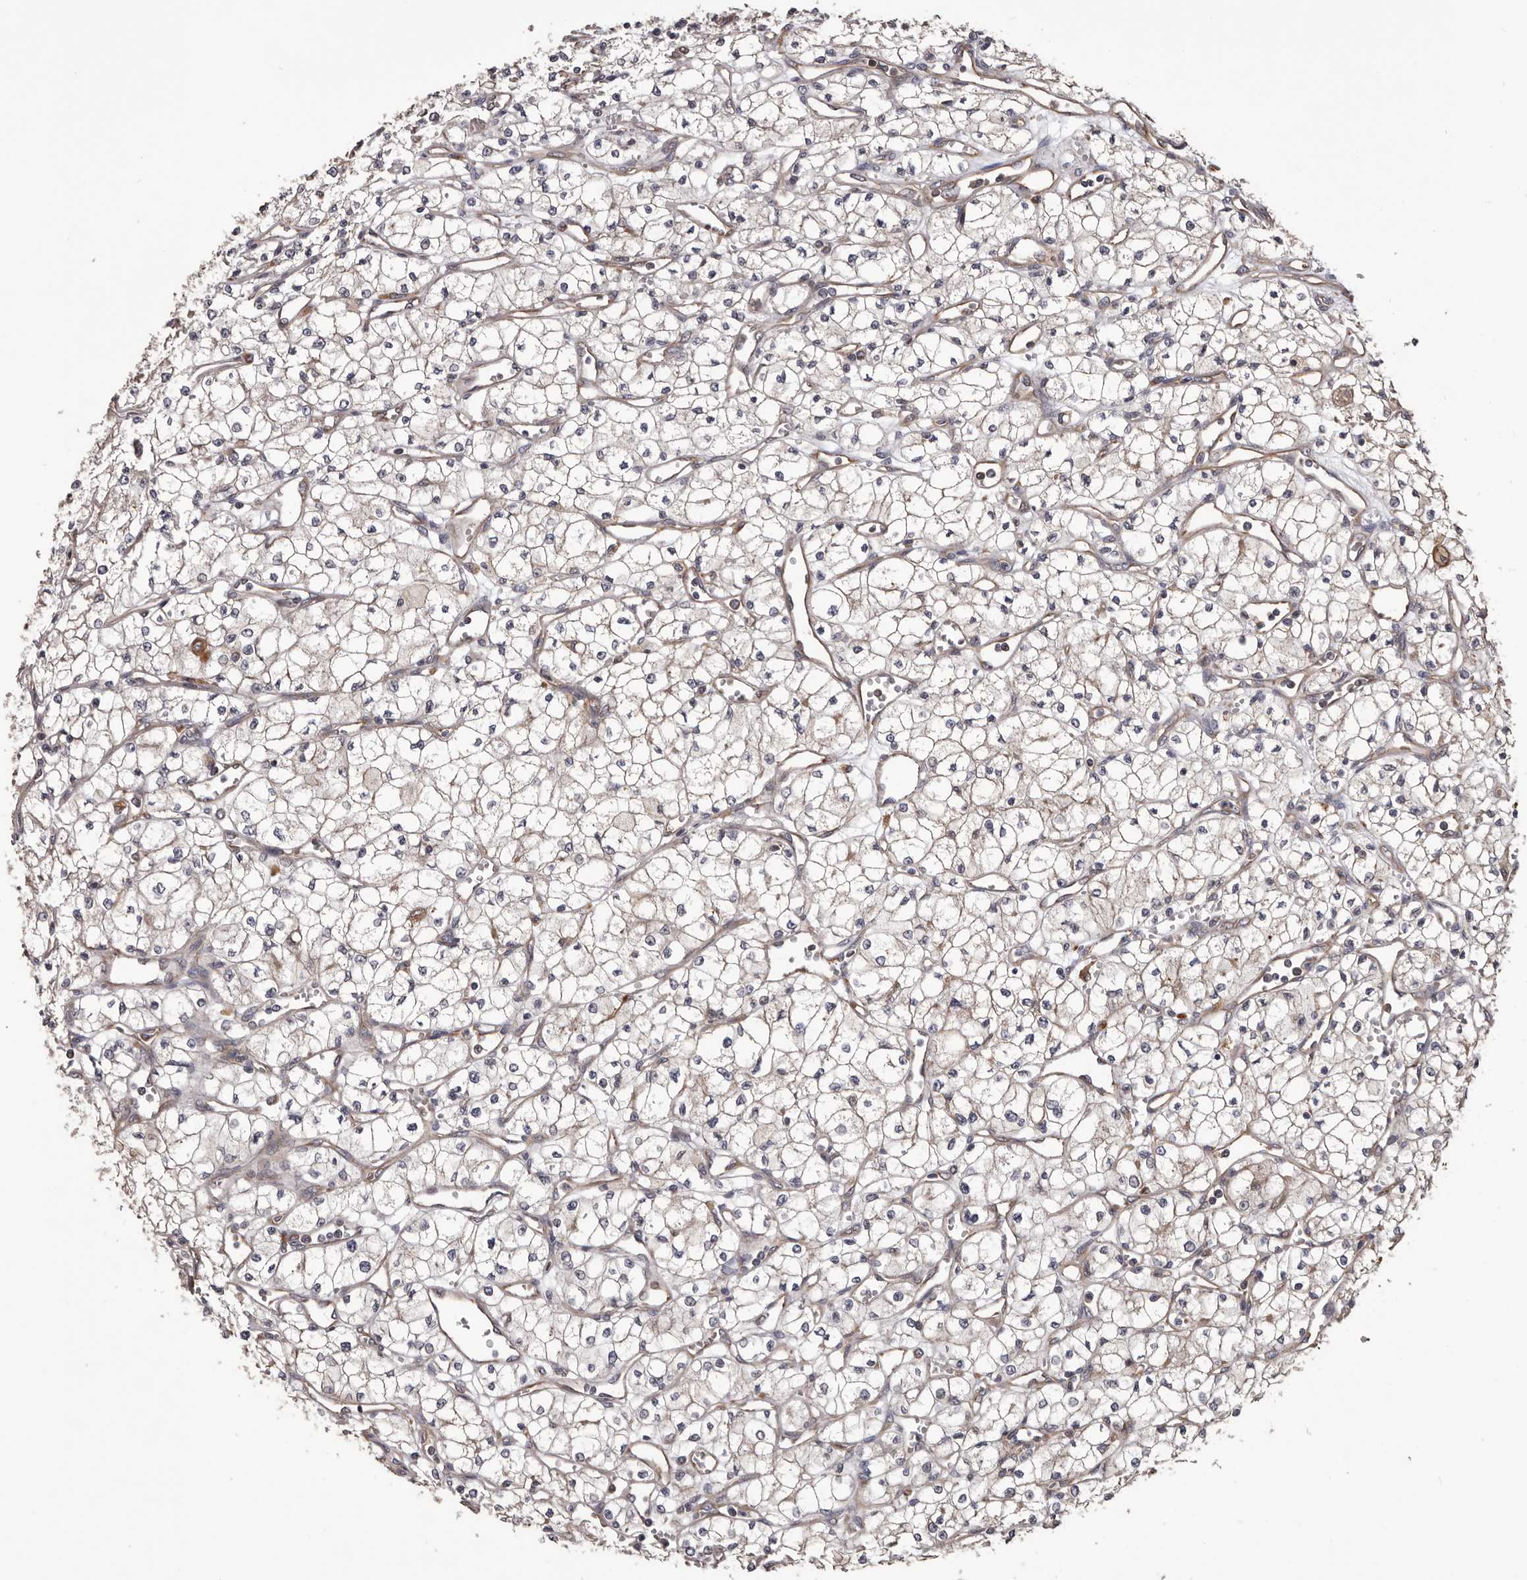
{"staining": {"intensity": "negative", "quantity": "none", "location": "none"}, "tissue": "renal cancer", "cell_type": "Tumor cells", "image_type": "cancer", "snomed": [{"axis": "morphology", "description": "Adenocarcinoma, NOS"}, {"axis": "topography", "description": "Kidney"}], "caption": "Tumor cells show no significant staining in renal adenocarcinoma. (Stains: DAB (3,3'-diaminobenzidine) IHC with hematoxylin counter stain, Microscopy: brightfield microscopy at high magnification).", "gene": "CEP104", "patient": {"sex": "male", "age": 59}}